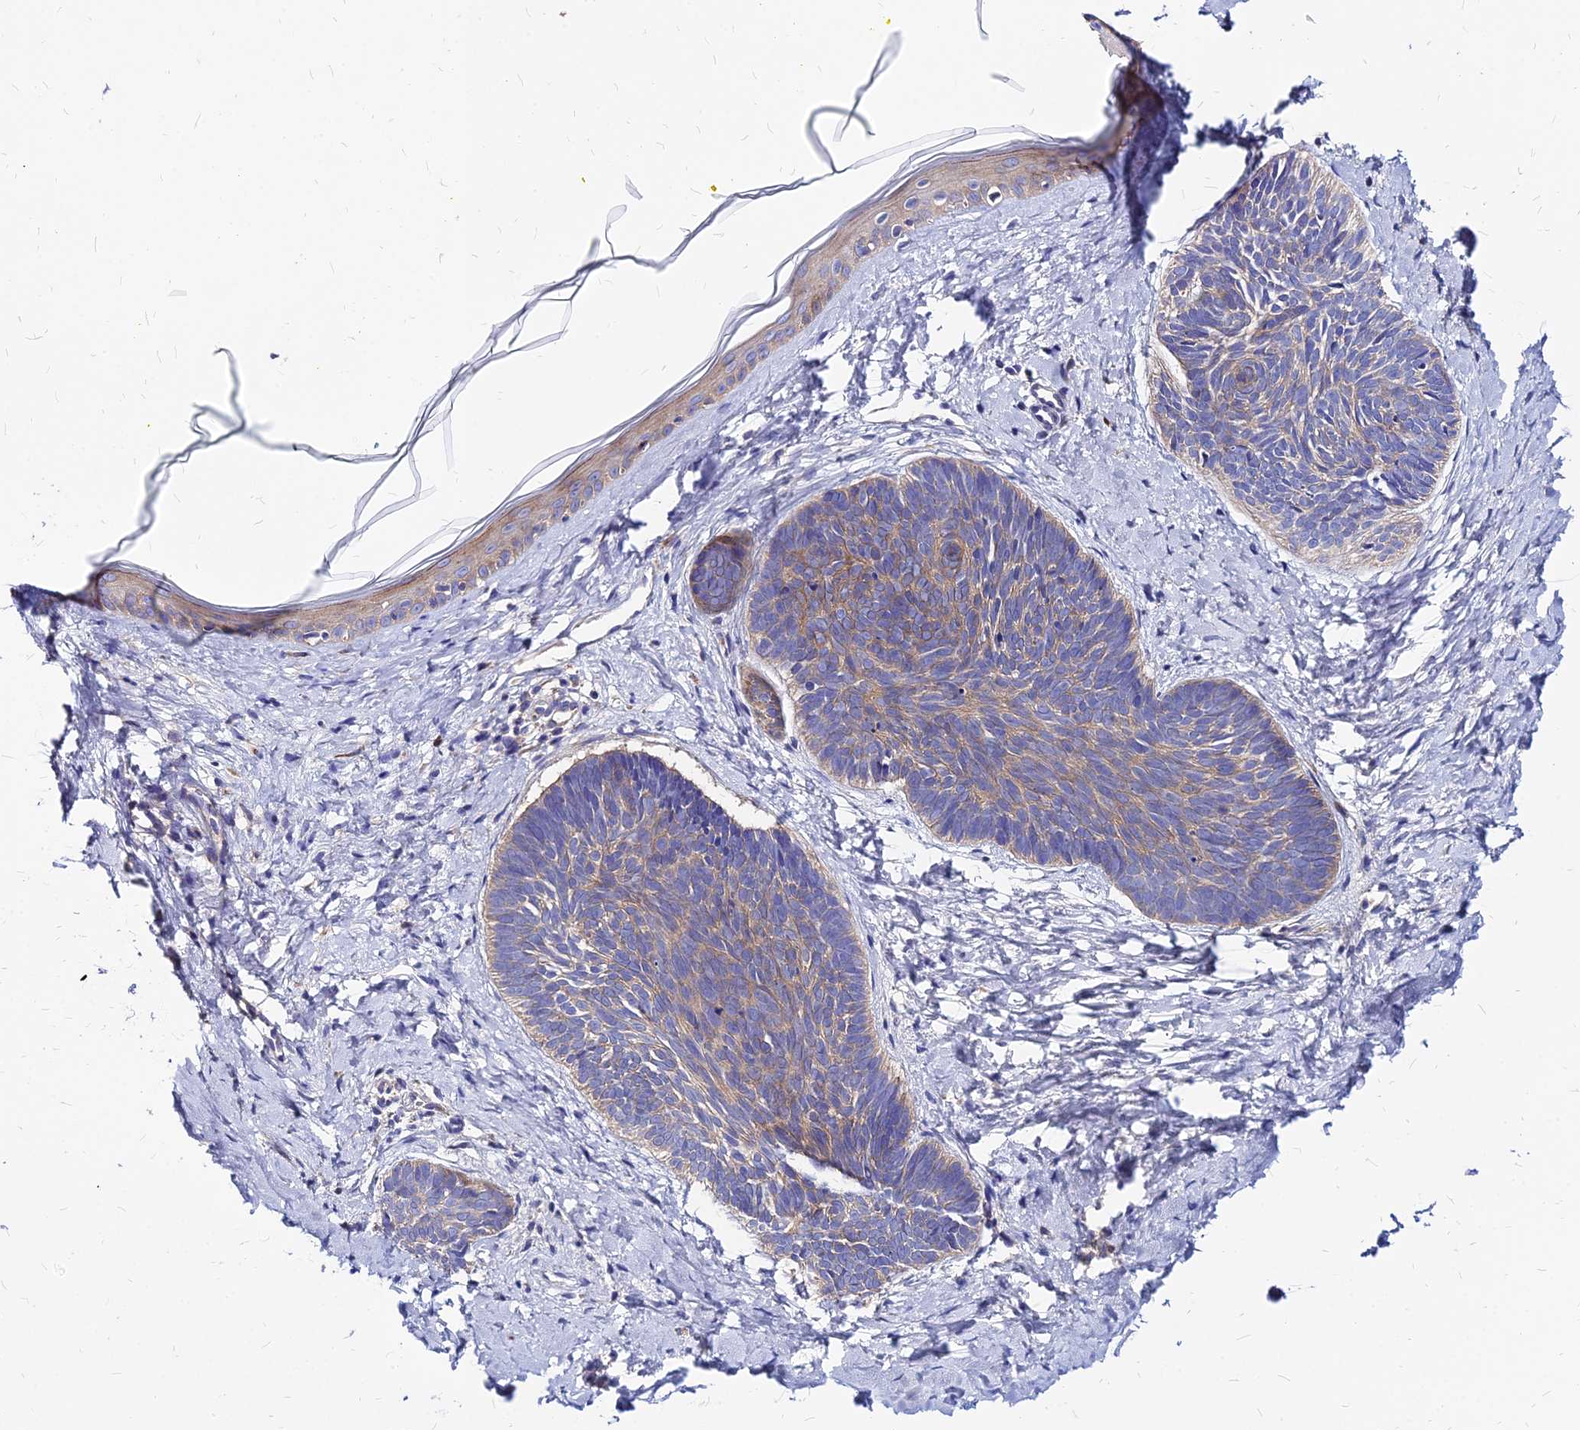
{"staining": {"intensity": "weak", "quantity": "25%-75%", "location": "cytoplasmic/membranous"}, "tissue": "skin cancer", "cell_type": "Tumor cells", "image_type": "cancer", "snomed": [{"axis": "morphology", "description": "Basal cell carcinoma"}, {"axis": "topography", "description": "Skin"}], "caption": "The image reveals staining of skin cancer (basal cell carcinoma), revealing weak cytoplasmic/membranous protein expression (brown color) within tumor cells.", "gene": "COMMD10", "patient": {"sex": "female", "age": 81}}